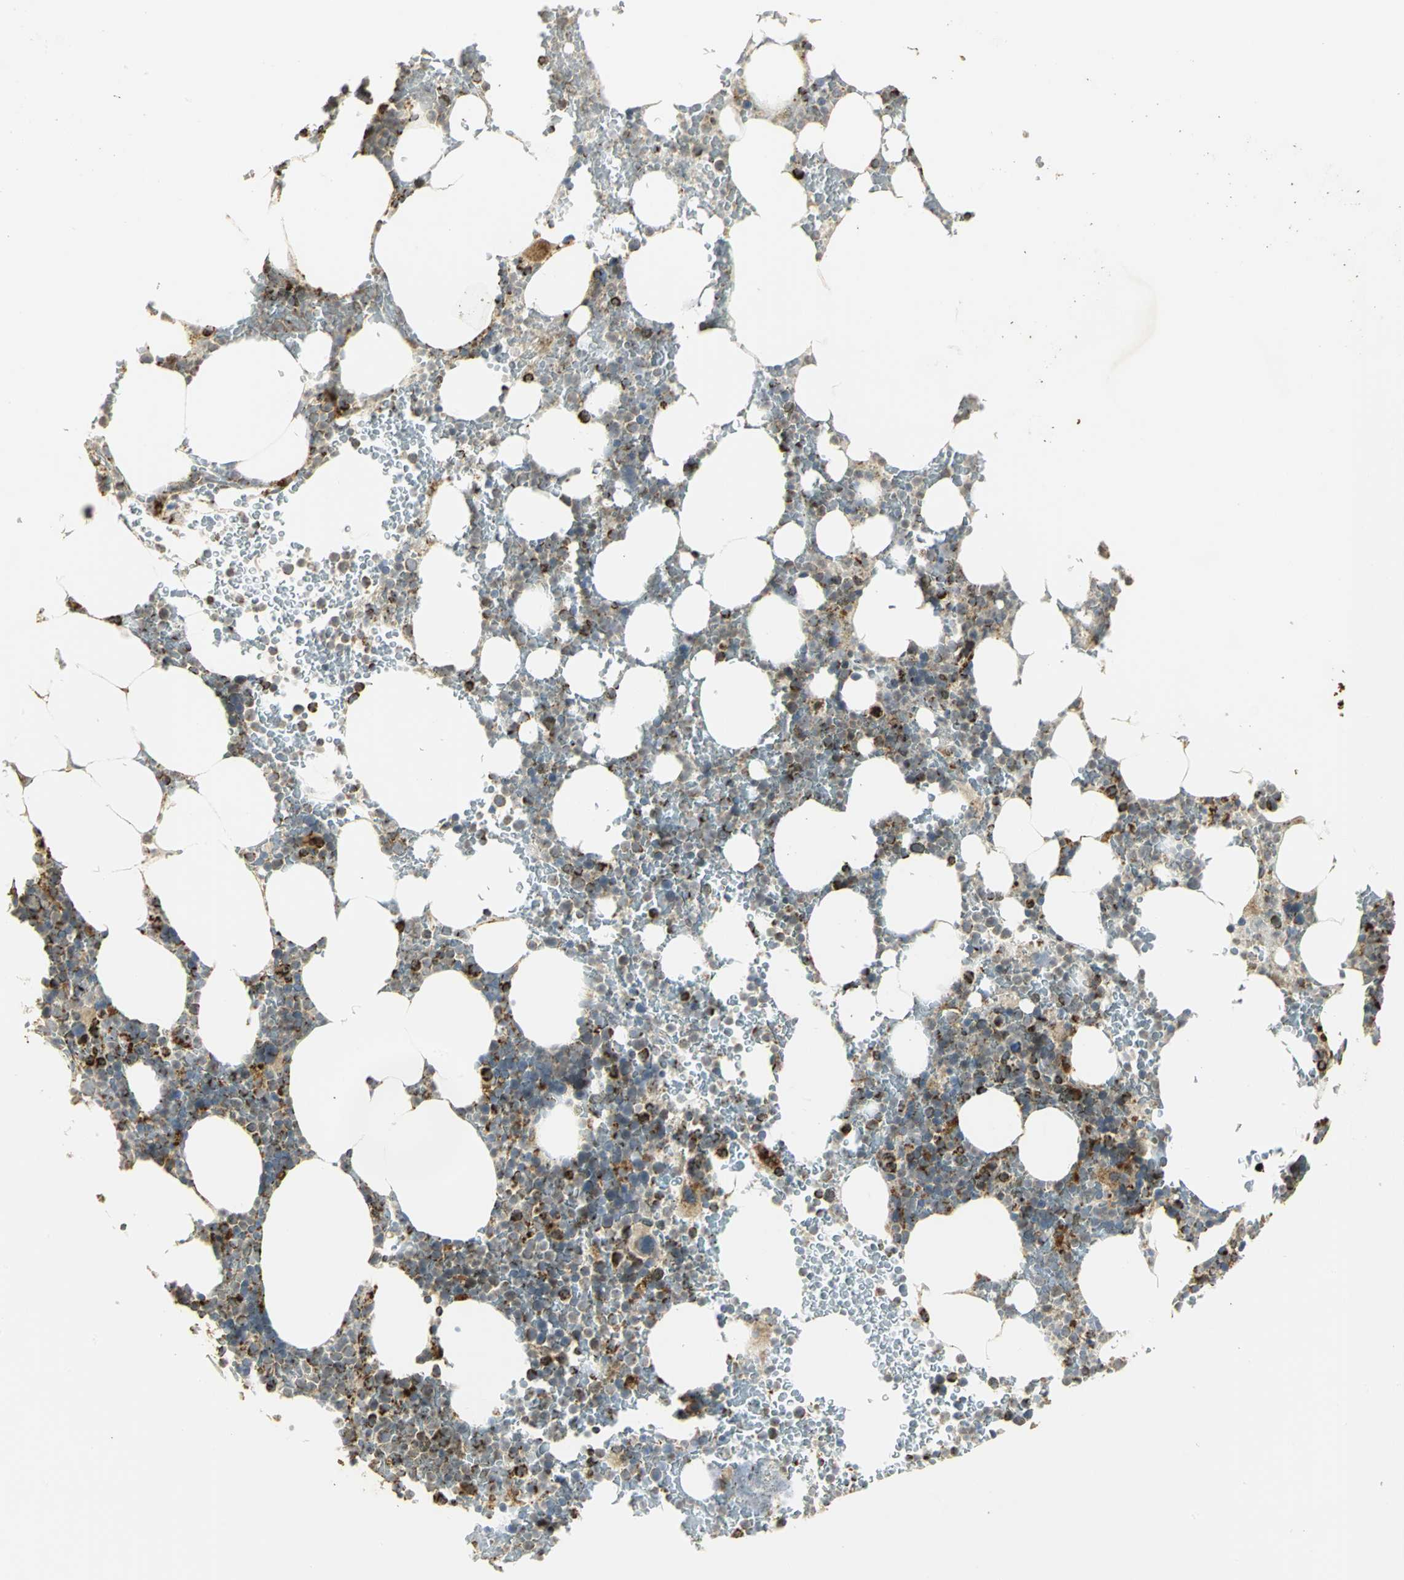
{"staining": {"intensity": "strong", "quantity": "25%-75%", "location": "cytoplasmic/membranous"}, "tissue": "bone marrow", "cell_type": "Hematopoietic cells", "image_type": "normal", "snomed": [{"axis": "morphology", "description": "Normal tissue, NOS"}, {"axis": "topography", "description": "Bone marrow"}], "caption": "IHC of unremarkable bone marrow exhibits high levels of strong cytoplasmic/membranous staining in approximately 25%-75% of hematopoietic cells. (Stains: DAB (3,3'-diaminobenzidine) in brown, nuclei in blue, Microscopy: brightfield microscopy at high magnification).", "gene": "VDAC1", "patient": {"sex": "female", "age": 66}}